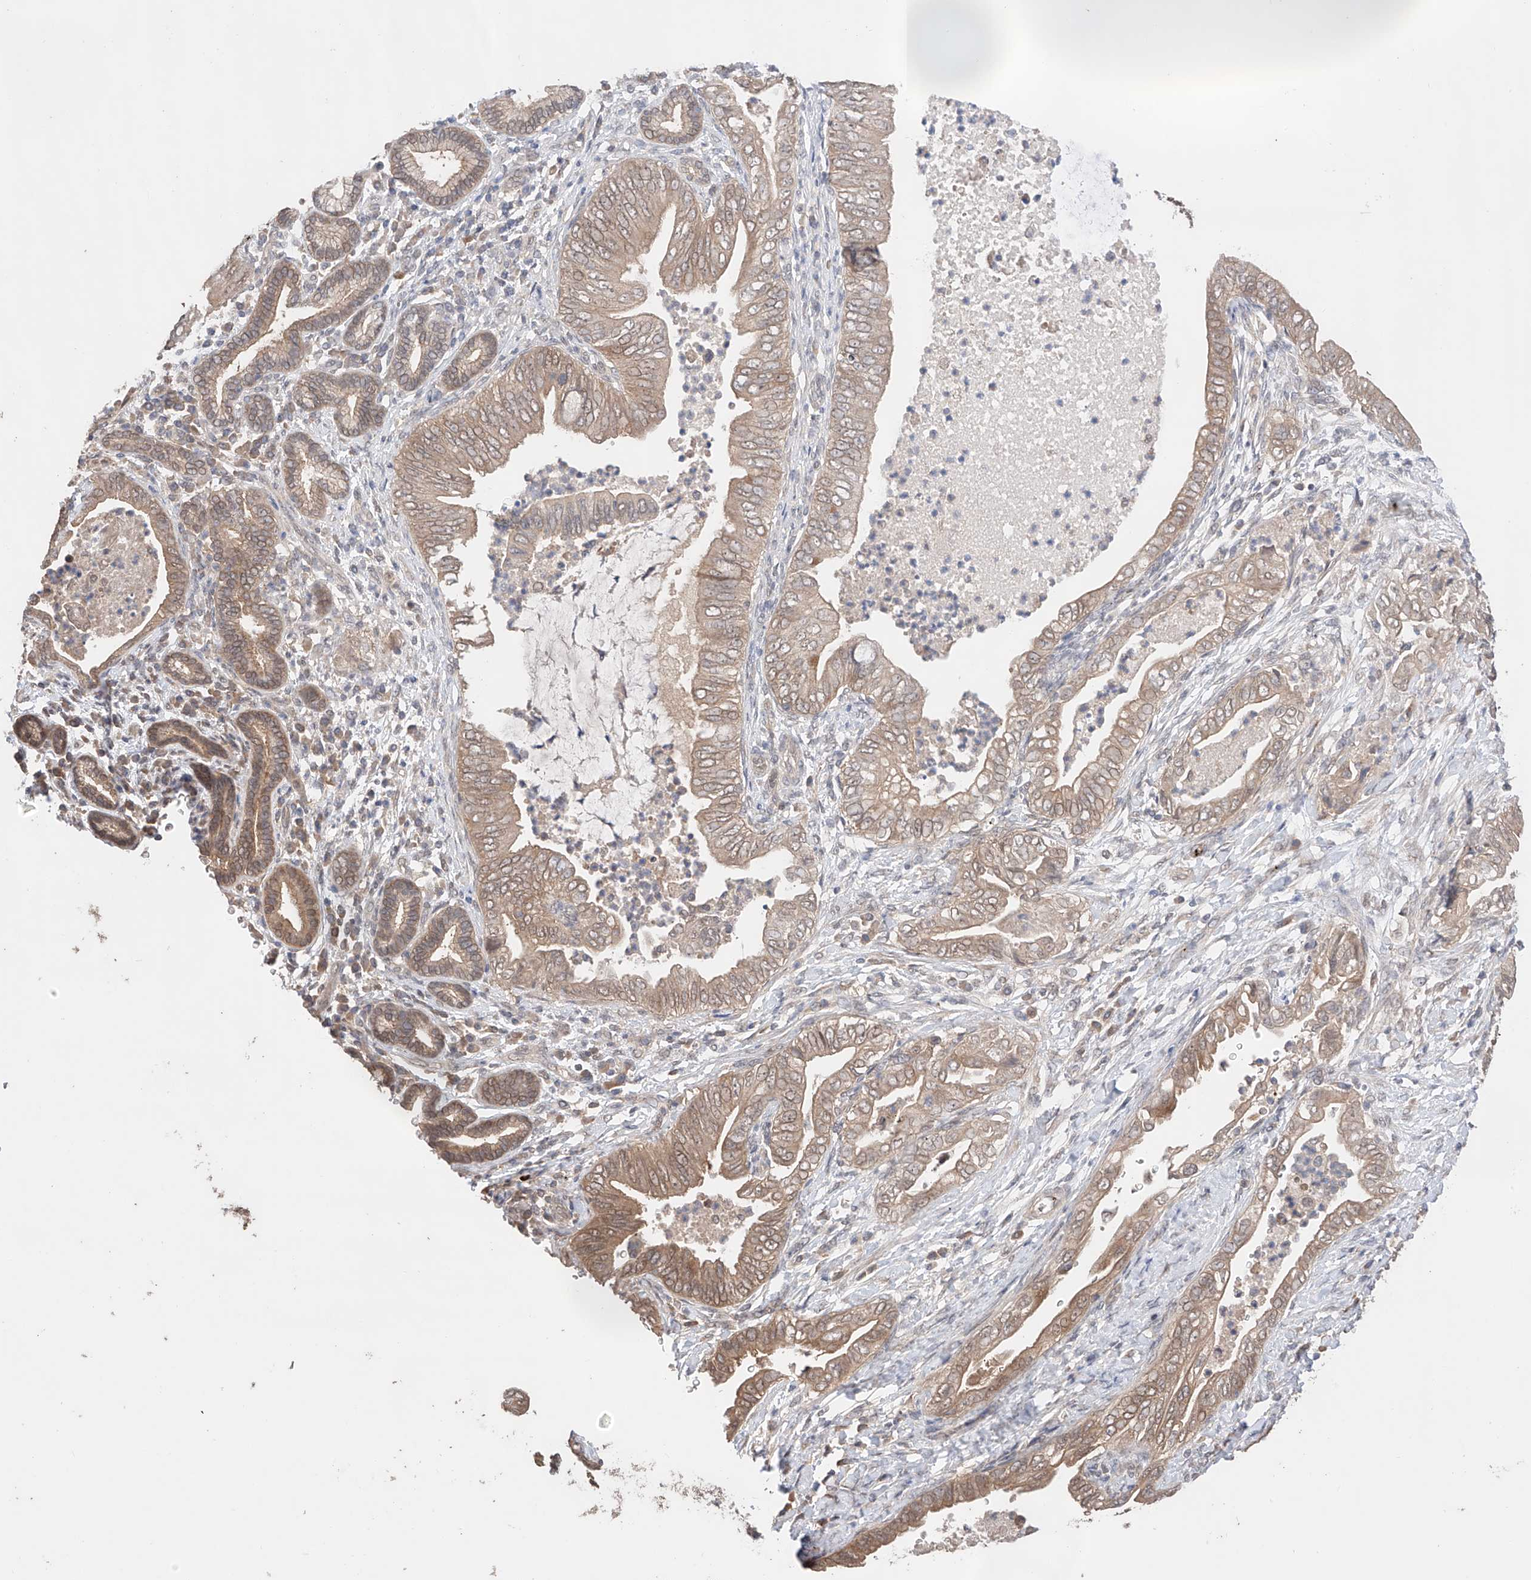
{"staining": {"intensity": "moderate", "quantity": ">75%", "location": "cytoplasmic/membranous,nuclear"}, "tissue": "pancreatic cancer", "cell_type": "Tumor cells", "image_type": "cancer", "snomed": [{"axis": "morphology", "description": "Adenocarcinoma, NOS"}, {"axis": "topography", "description": "Pancreas"}], "caption": "Human adenocarcinoma (pancreatic) stained with a brown dye shows moderate cytoplasmic/membranous and nuclear positive positivity in about >75% of tumor cells.", "gene": "ZFHX2", "patient": {"sex": "male", "age": 75}}